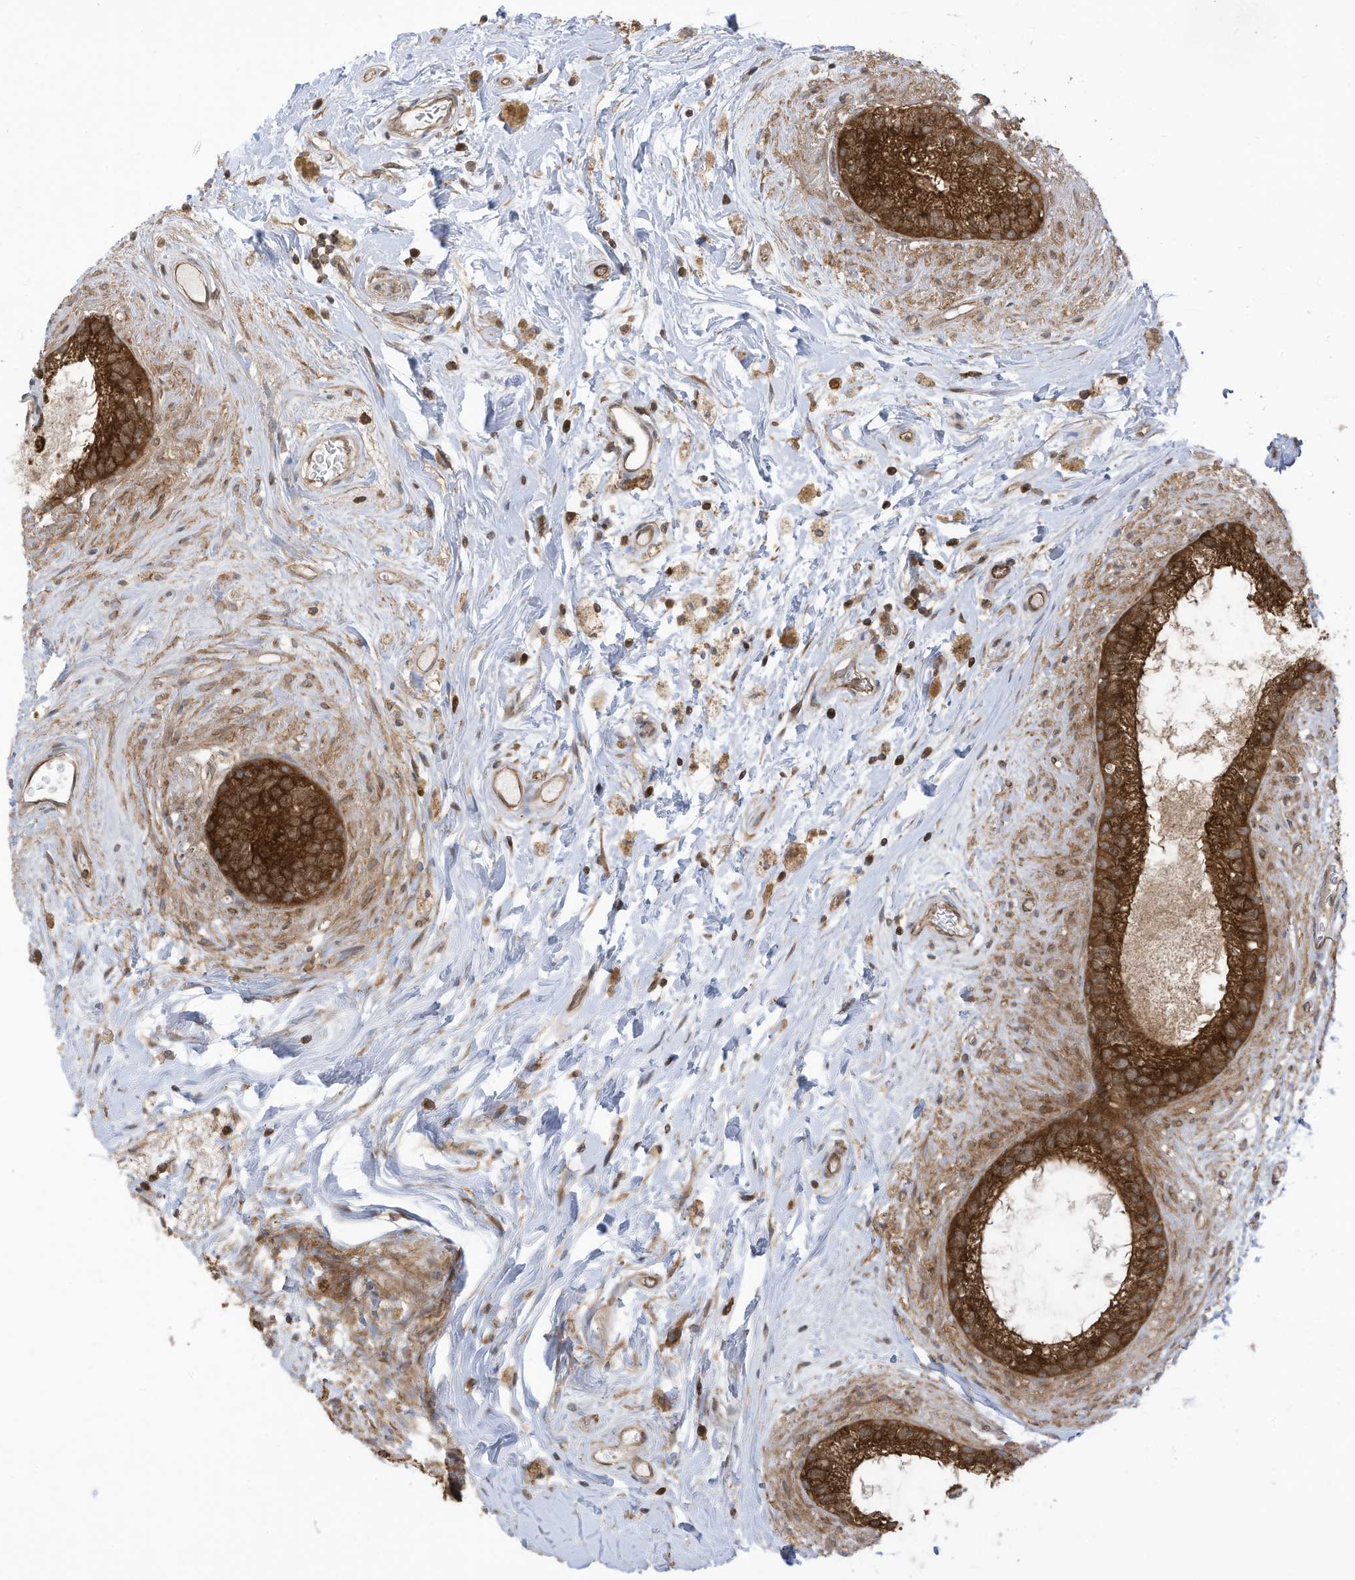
{"staining": {"intensity": "strong", "quantity": ">75%", "location": "cytoplasmic/membranous"}, "tissue": "epididymis", "cell_type": "Glandular cells", "image_type": "normal", "snomed": [{"axis": "morphology", "description": "Normal tissue, NOS"}, {"axis": "topography", "description": "Epididymis"}], "caption": "Protein positivity by immunohistochemistry (IHC) displays strong cytoplasmic/membranous staining in about >75% of glandular cells in unremarkable epididymis.", "gene": "REPS1", "patient": {"sex": "male", "age": 80}}